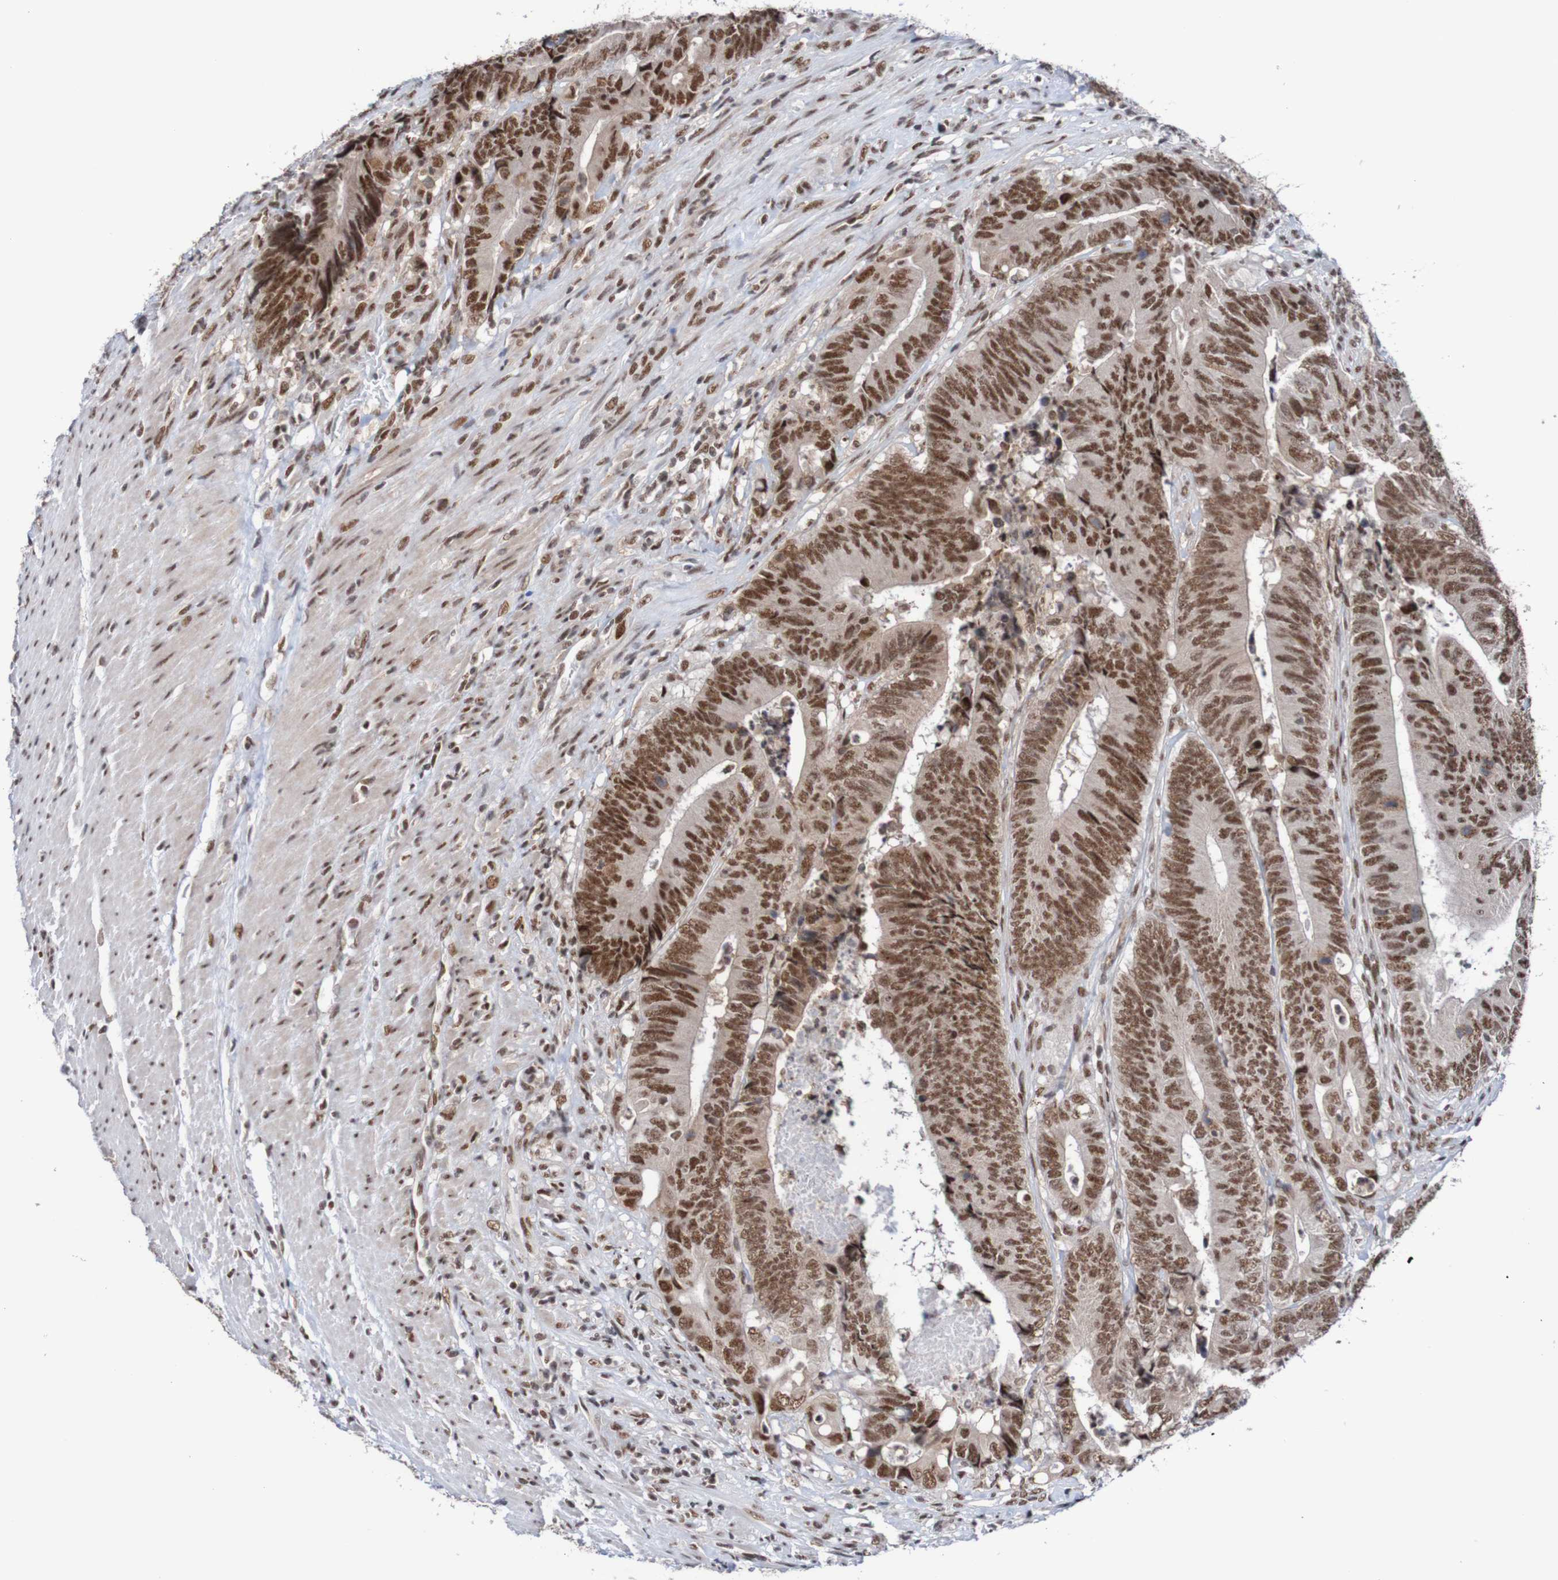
{"staining": {"intensity": "strong", "quantity": ">75%", "location": "nuclear"}, "tissue": "colorectal cancer", "cell_type": "Tumor cells", "image_type": "cancer", "snomed": [{"axis": "morphology", "description": "Normal tissue, NOS"}, {"axis": "morphology", "description": "Adenocarcinoma, NOS"}, {"axis": "topography", "description": "Colon"}], "caption": "Colorectal cancer stained with DAB (3,3'-diaminobenzidine) immunohistochemistry (IHC) shows high levels of strong nuclear staining in approximately >75% of tumor cells. The protein of interest is shown in brown color, while the nuclei are stained blue.", "gene": "CDC5L", "patient": {"sex": "male", "age": 56}}